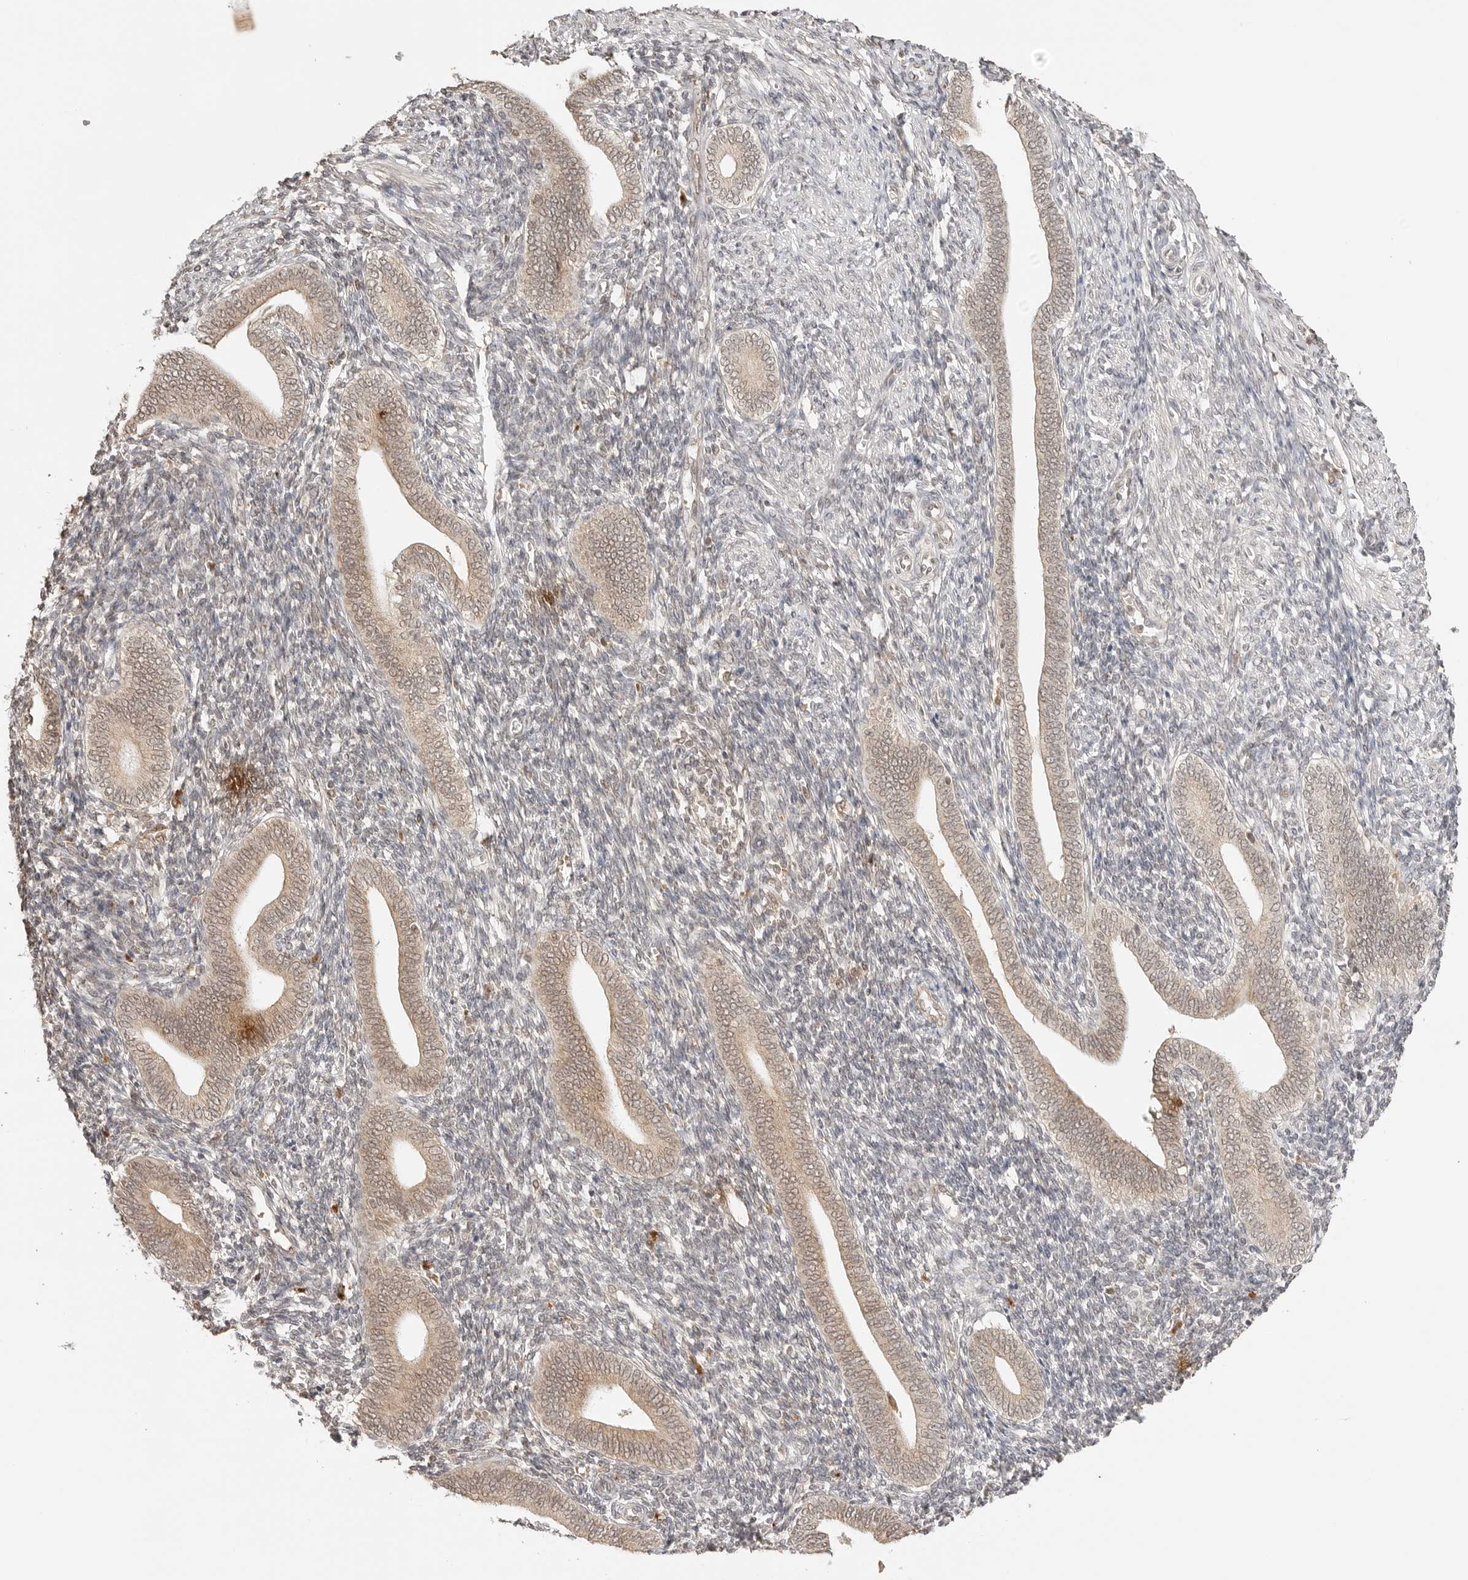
{"staining": {"intensity": "weak", "quantity": "25%-75%", "location": "nuclear"}, "tissue": "endometrium", "cell_type": "Cells in endometrial stroma", "image_type": "normal", "snomed": [{"axis": "morphology", "description": "Normal tissue, NOS"}, {"axis": "topography", "description": "Uterus"}, {"axis": "topography", "description": "Endometrium"}], "caption": "High-magnification brightfield microscopy of unremarkable endometrium stained with DAB (3,3'-diaminobenzidine) (brown) and counterstained with hematoxylin (blue). cells in endometrial stroma exhibit weak nuclear staining is appreciated in approximately25%-75% of cells. (brown staining indicates protein expression, while blue staining denotes nuclei).", "gene": "GPR34", "patient": {"sex": "female", "age": 33}}